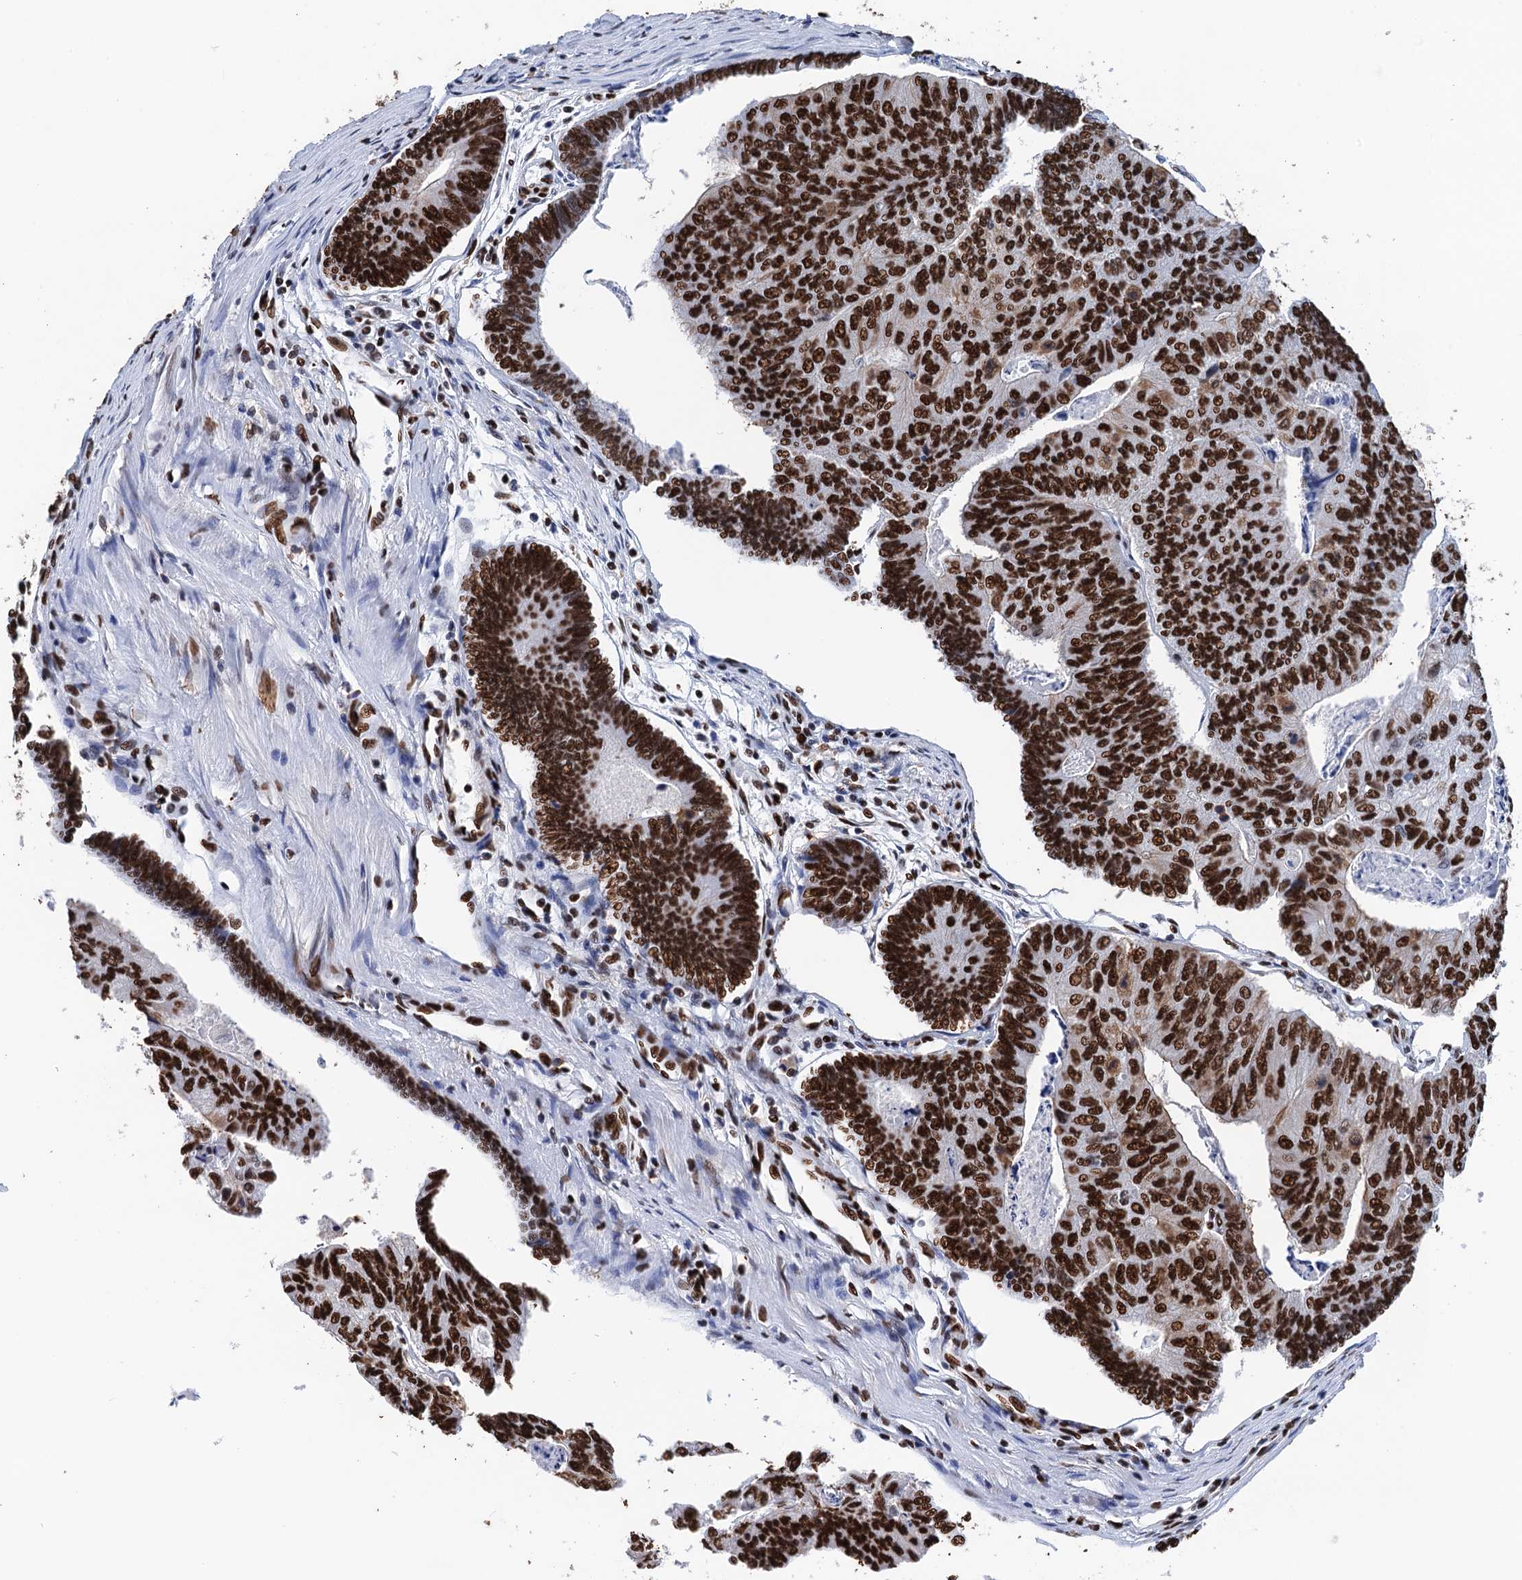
{"staining": {"intensity": "strong", "quantity": ">75%", "location": "nuclear"}, "tissue": "colorectal cancer", "cell_type": "Tumor cells", "image_type": "cancer", "snomed": [{"axis": "morphology", "description": "Adenocarcinoma, NOS"}, {"axis": "topography", "description": "Colon"}], "caption": "Immunohistochemical staining of colorectal cancer (adenocarcinoma) shows high levels of strong nuclear staining in about >75% of tumor cells.", "gene": "UBA2", "patient": {"sex": "female", "age": 67}}